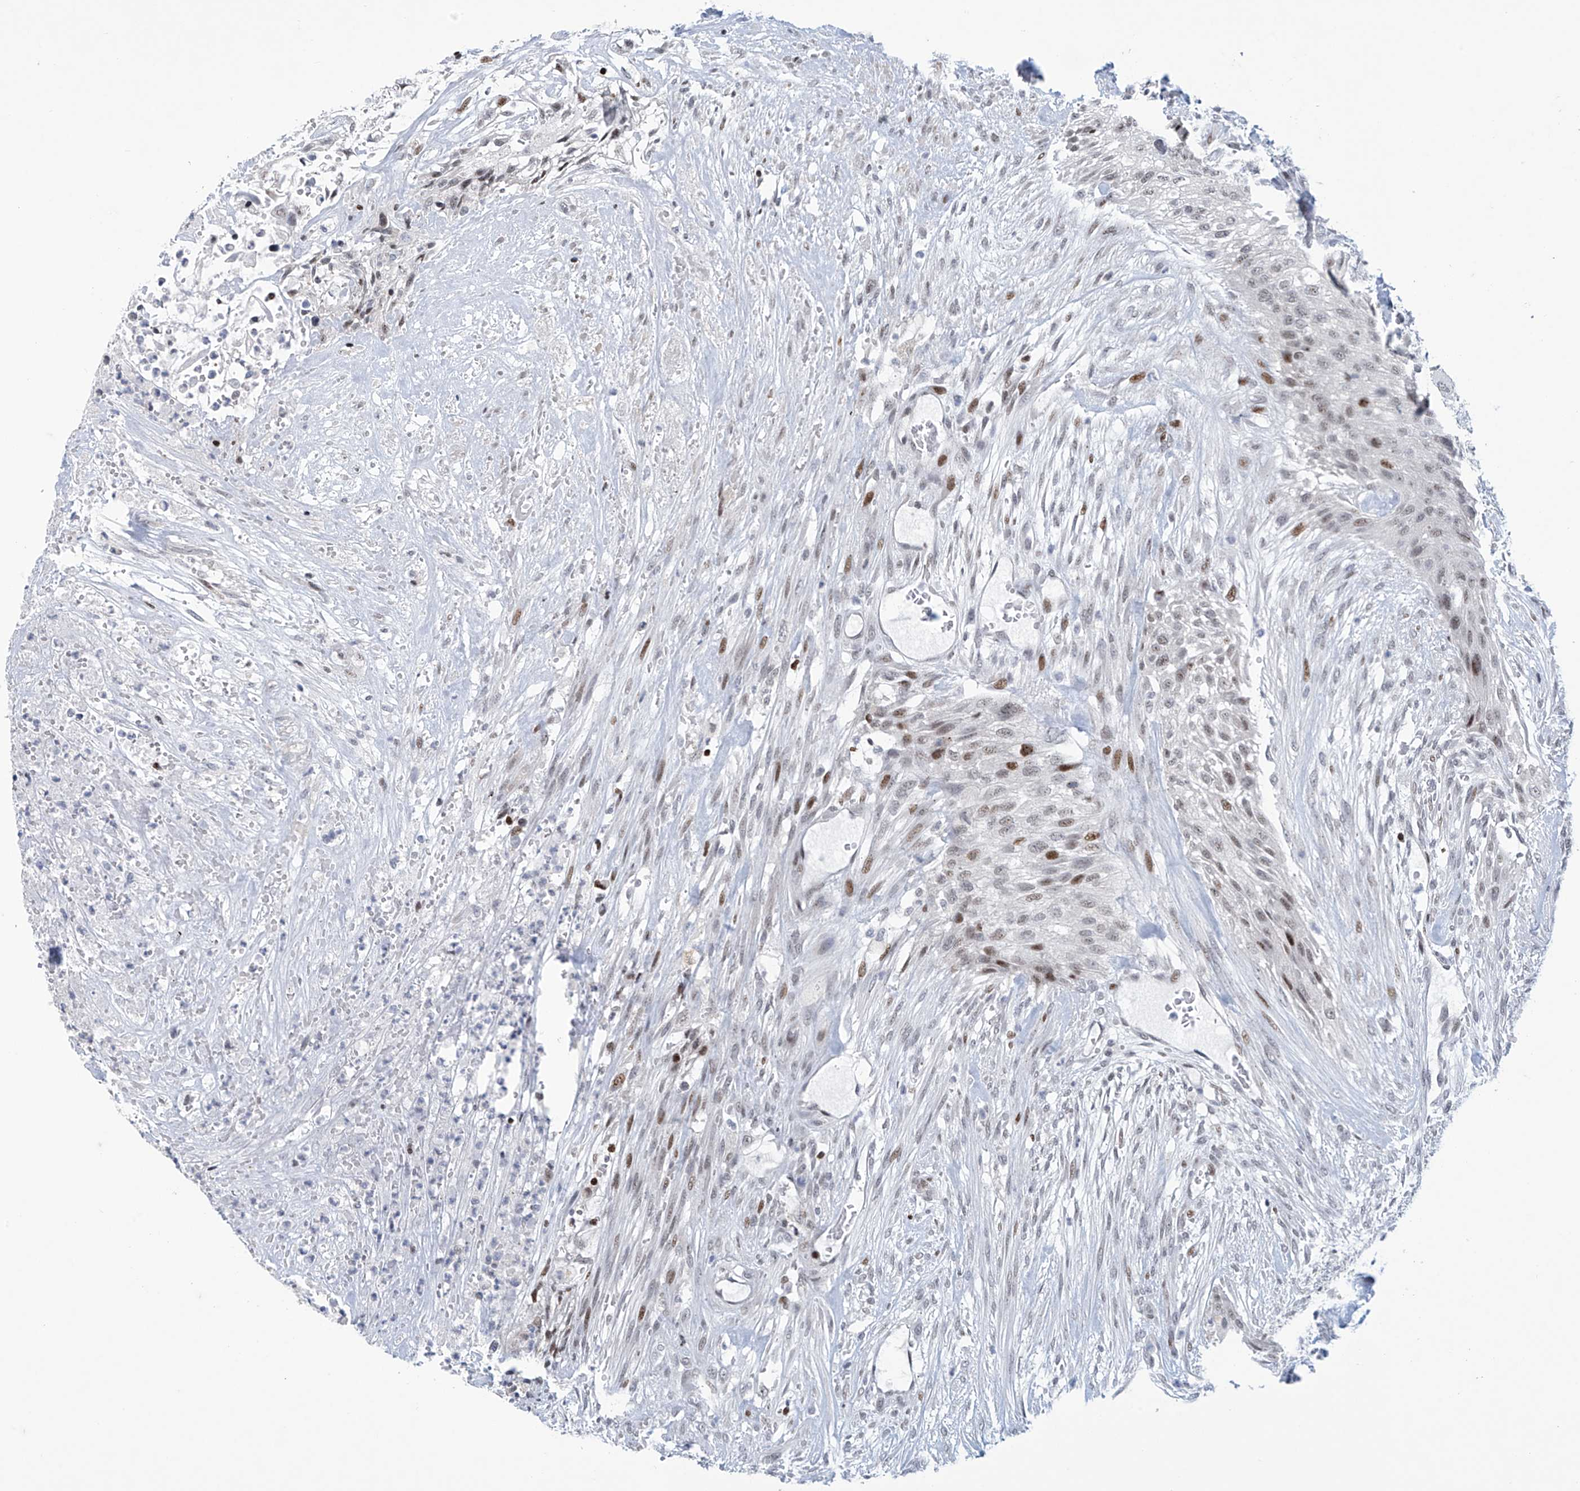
{"staining": {"intensity": "moderate", "quantity": "<25%", "location": "nuclear"}, "tissue": "urothelial cancer", "cell_type": "Tumor cells", "image_type": "cancer", "snomed": [{"axis": "morphology", "description": "Urothelial carcinoma, High grade"}, {"axis": "topography", "description": "Urinary bladder"}], "caption": "This micrograph reveals immunohistochemistry staining of high-grade urothelial carcinoma, with low moderate nuclear expression in about <25% of tumor cells.", "gene": "RFX7", "patient": {"sex": "male", "age": 35}}